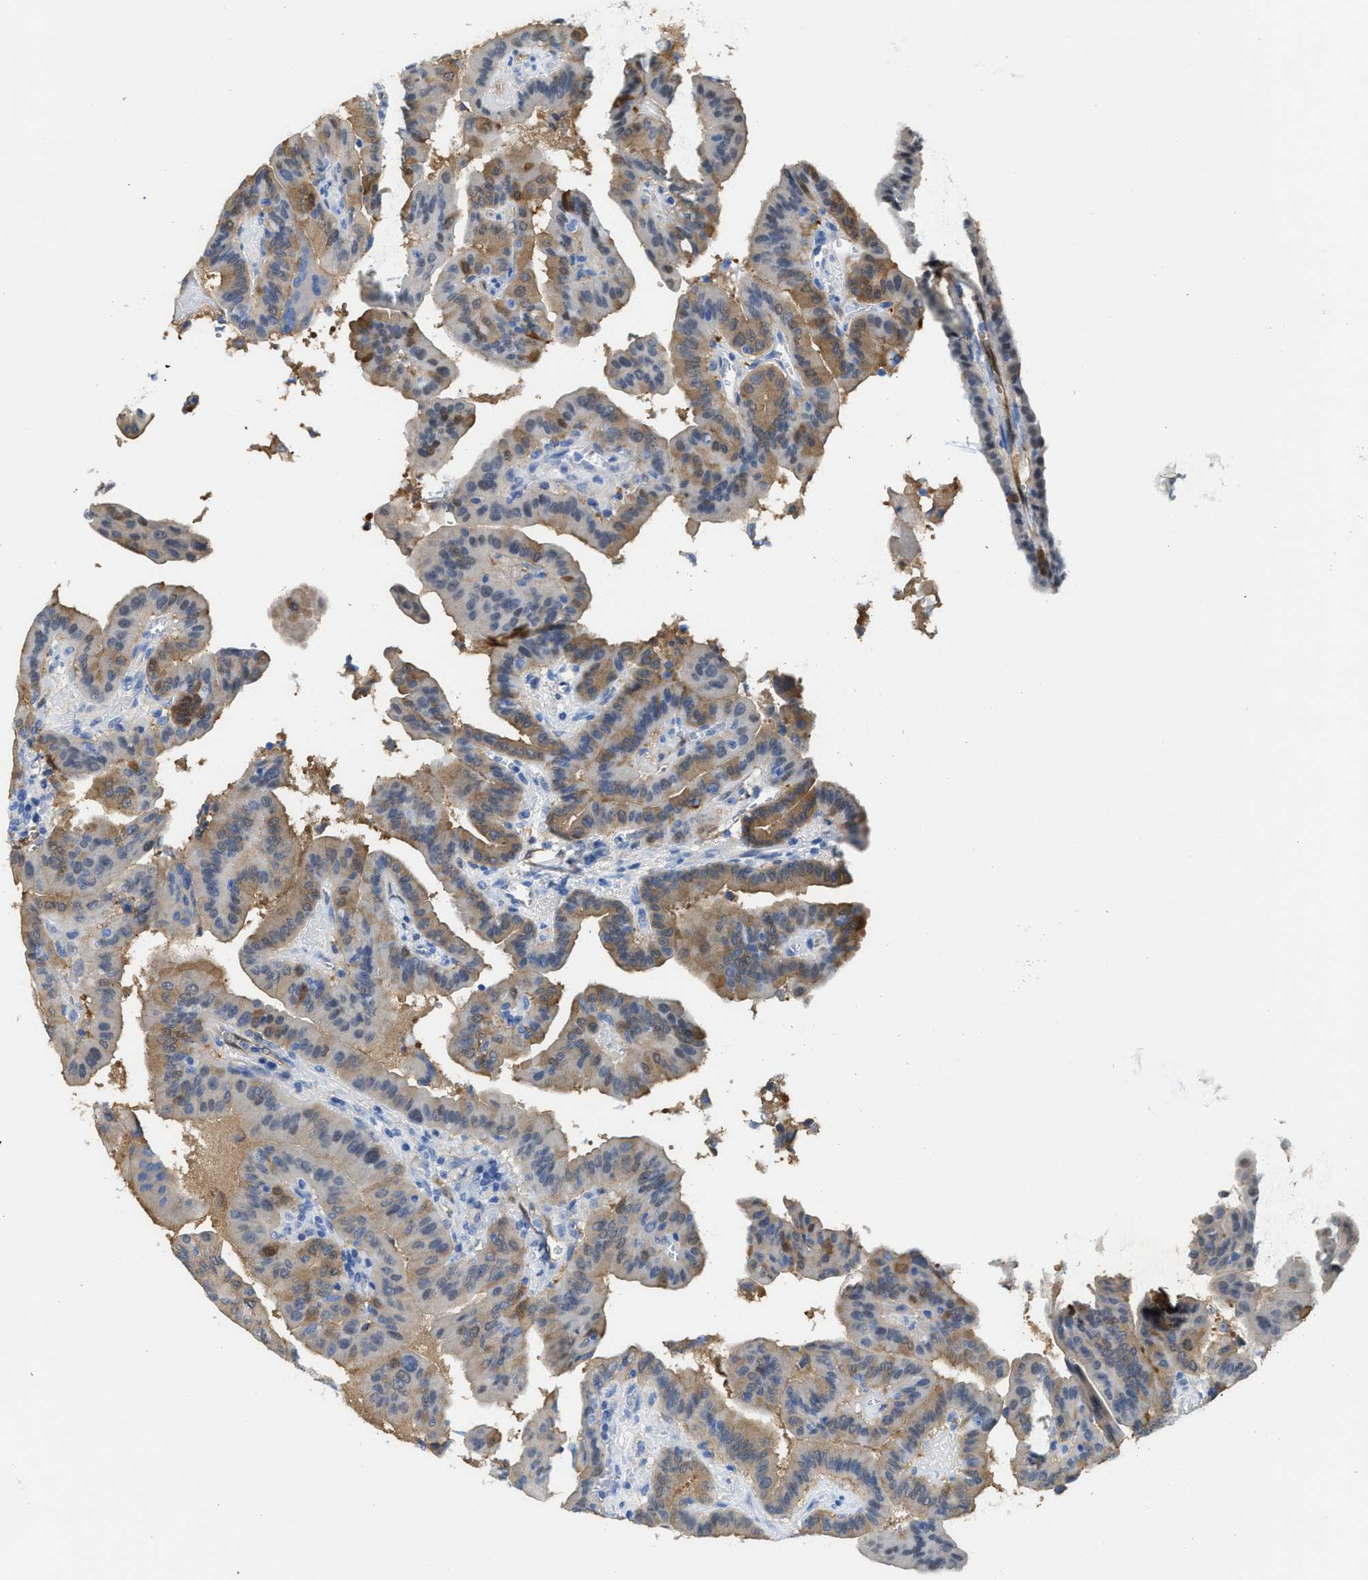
{"staining": {"intensity": "moderate", "quantity": ">75%", "location": "cytoplasmic/membranous"}, "tissue": "thyroid cancer", "cell_type": "Tumor cells", "image_type": "cancer", "snomed": [{"axis": "morphology", "description": "Papillary adenocarcinoma, NOS"}, {"axis": "topography", "description": "Thyroid gland"}], "caption": "The histopathology image exhibits immunohistochemical staining of thyroid papillary adenocarcinoma. There is moderate cytoplasmic/membranous positivity is present in about >75% of tumor cells.", "gene": "ASS1", "patient": {"sex": "male", "age": 33}}